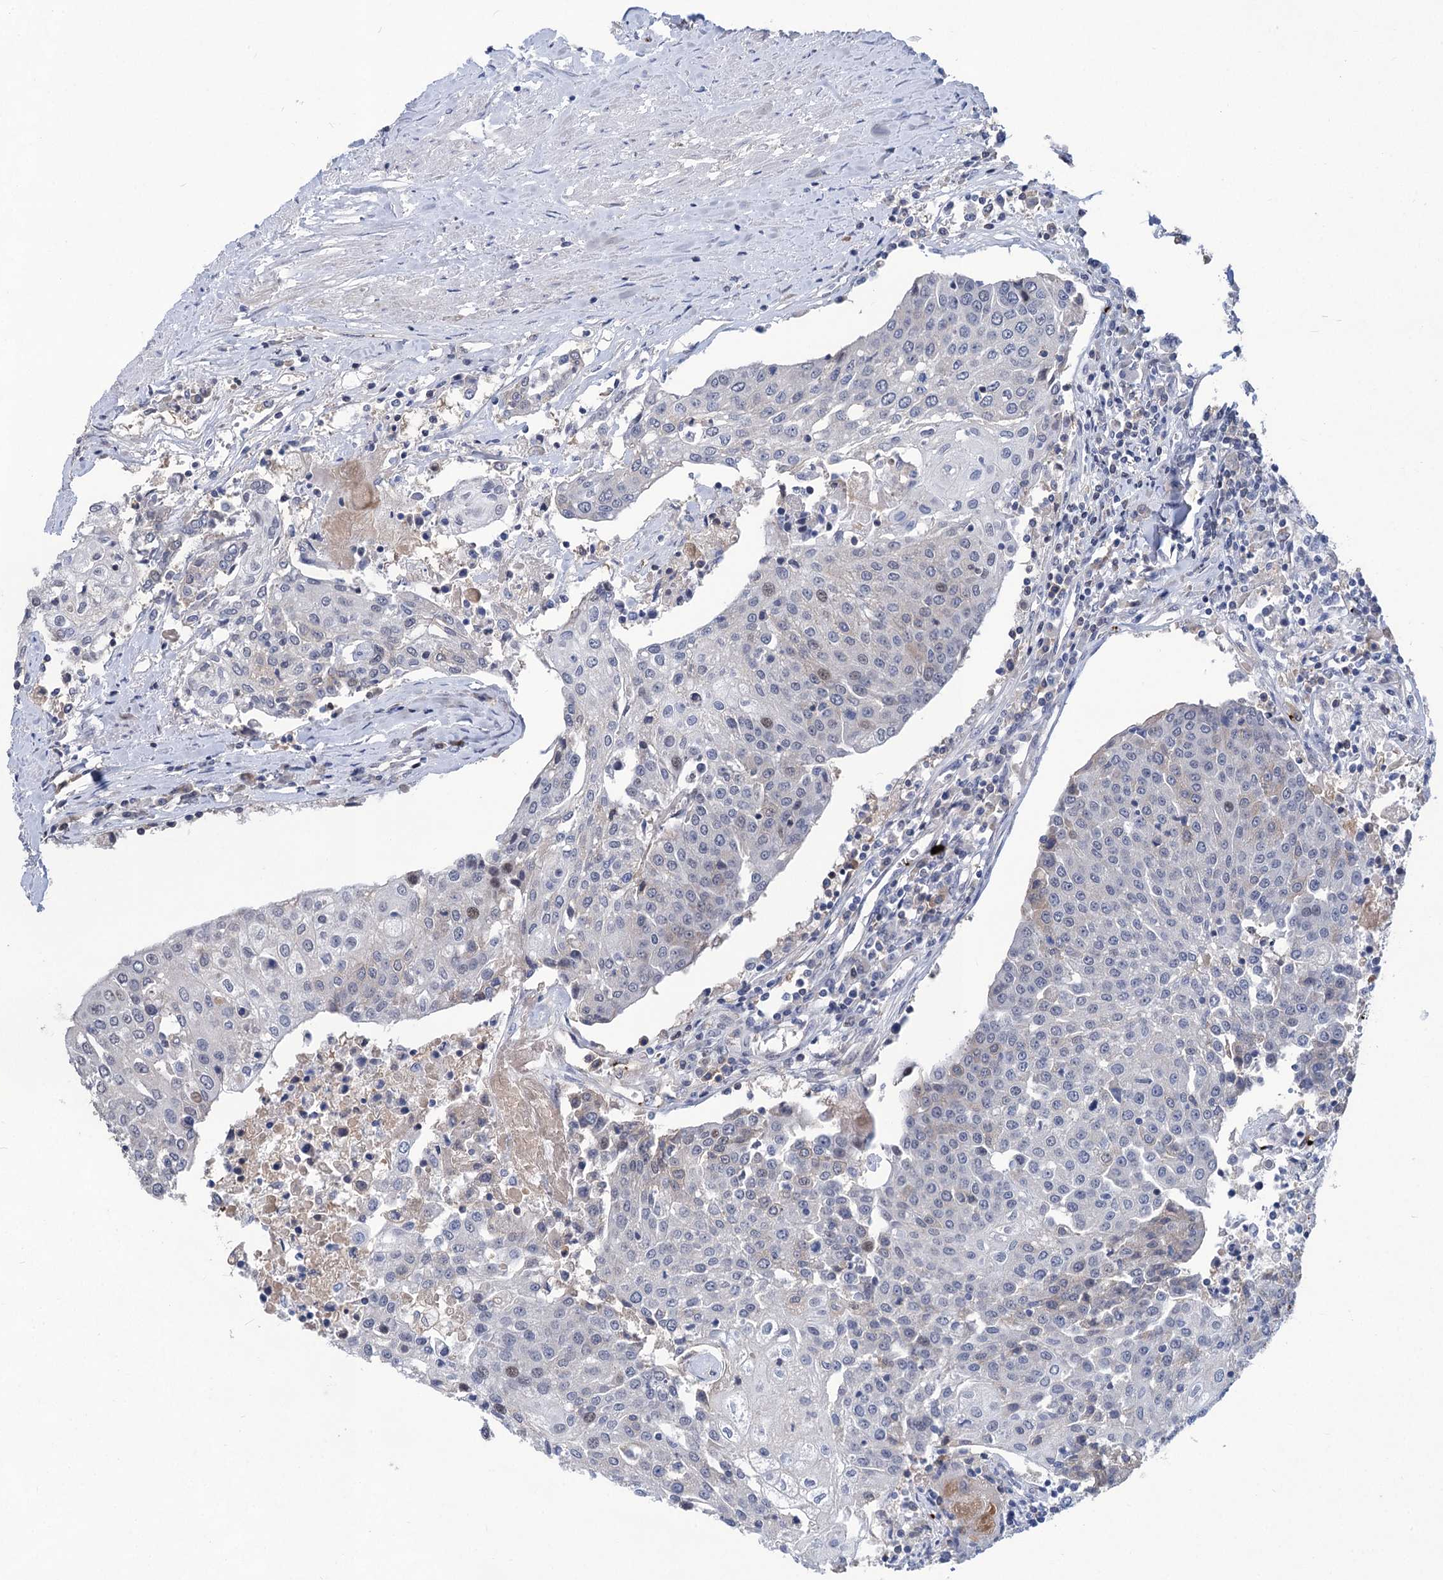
{"staining": {"intensity": "negative", "quantity": "none", "location": "none"}, "tissue": "urothelial cancer", "cell_type": "Tumor cells", "image_type": "cancer", "snomed": [{"axis": "morphology", "description": "Urothelial carcinoma, High grade"}, {"axis": "topography", "description": "Urinary bladder"}], "caption": "A histopathology image of human urothelial cancer is negative for staining in tumor cells.", "gene": "MON2", "patient": {"sex": "female", "age": 85}}